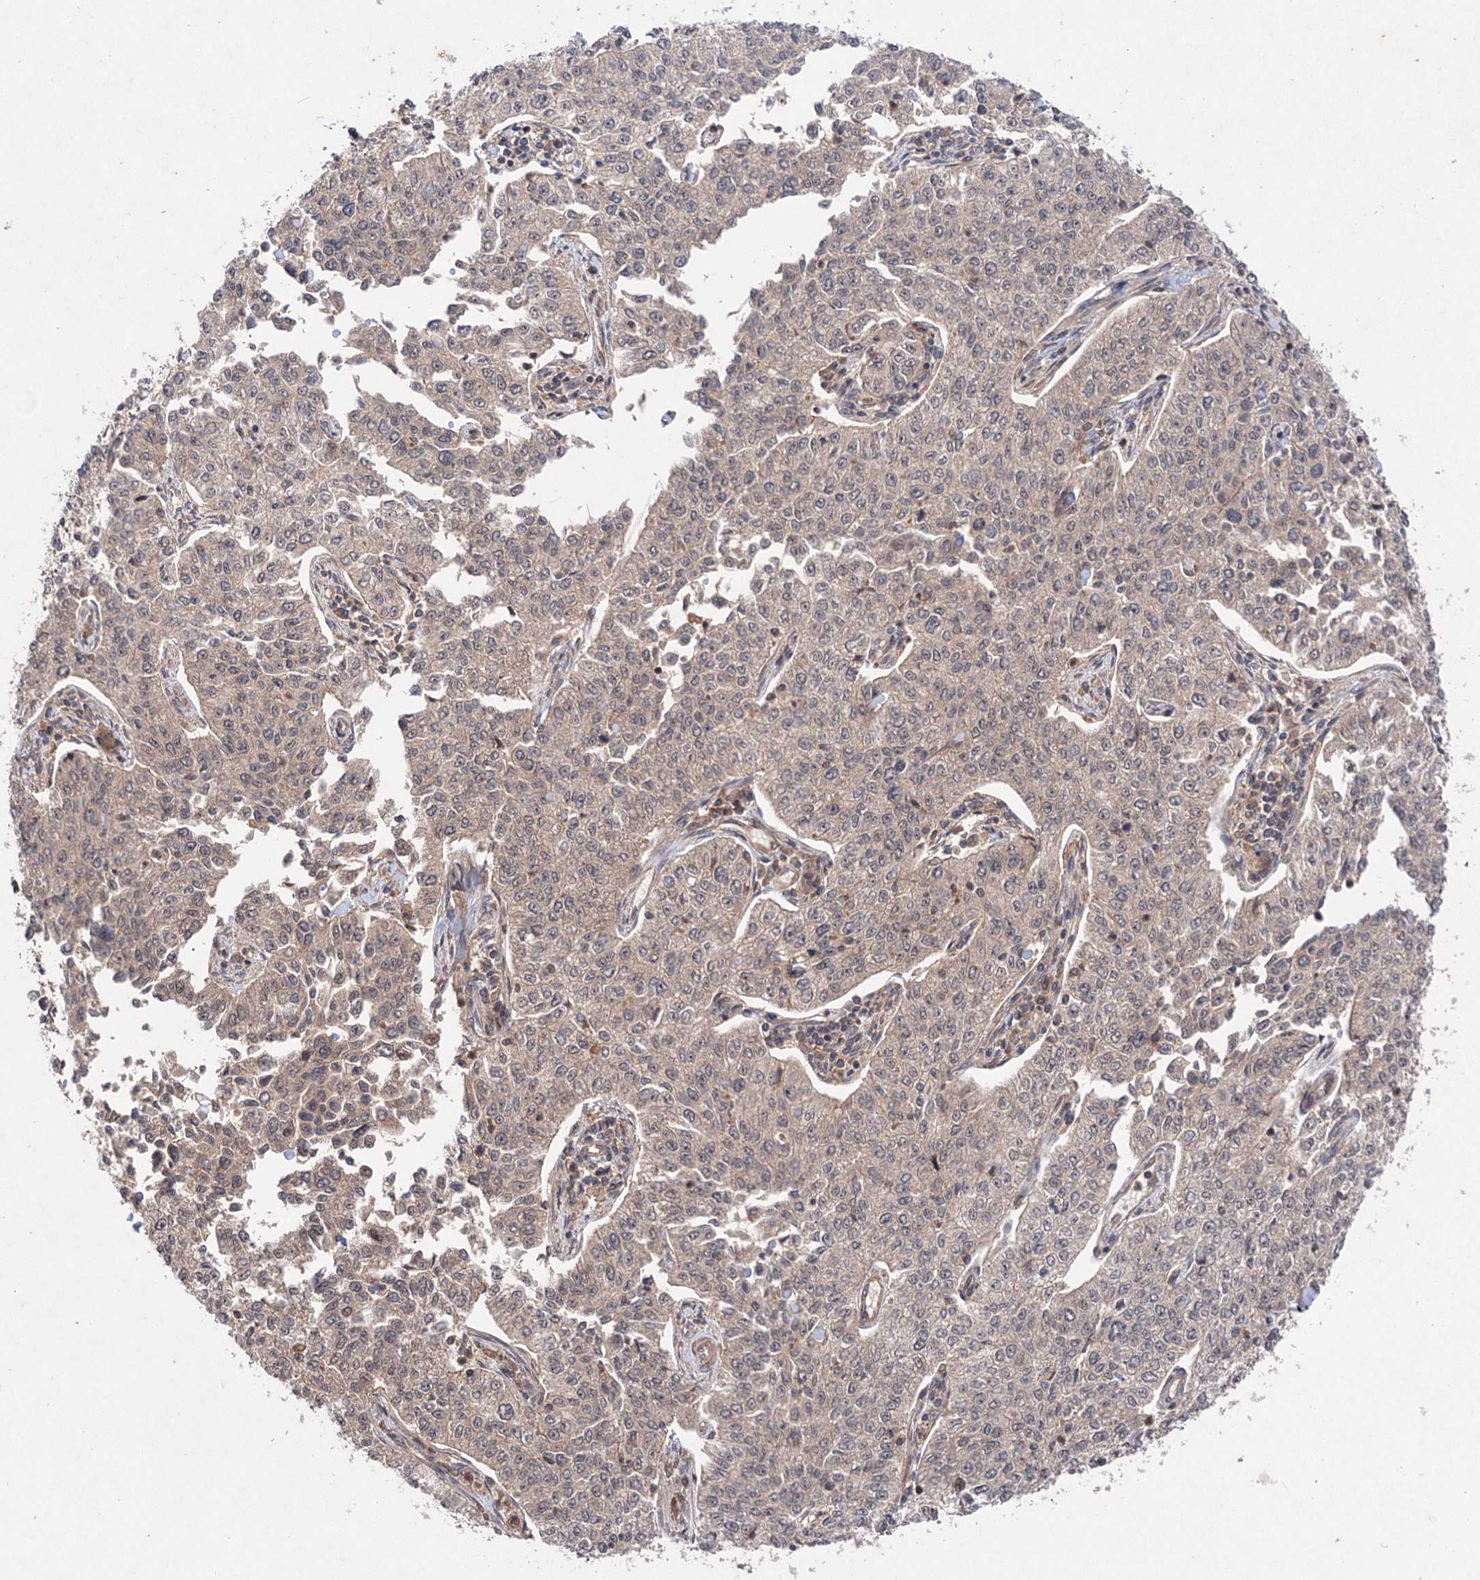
{"staining": {"intensity": "weak", "quantity": "25%-75%", "location": "nuclear"}, "tissue": "cervical cancer", "cell_type": "Tumor cells", "image_type": "cancer", "snomed": [{"axis": "morphology", "description": "Squamous cell carcinoma, NOS"}, {"axis": "topography", "description": "Cervix"}], "caption": "Cervical cancer (squamous cell carcinoma) was stained to show a protein in brown. There is low levels of weak nuclear staining in about 25%-75% of tumor cells.", "gene": "ADK", "patient": {"sex": "female", "age": 35}}